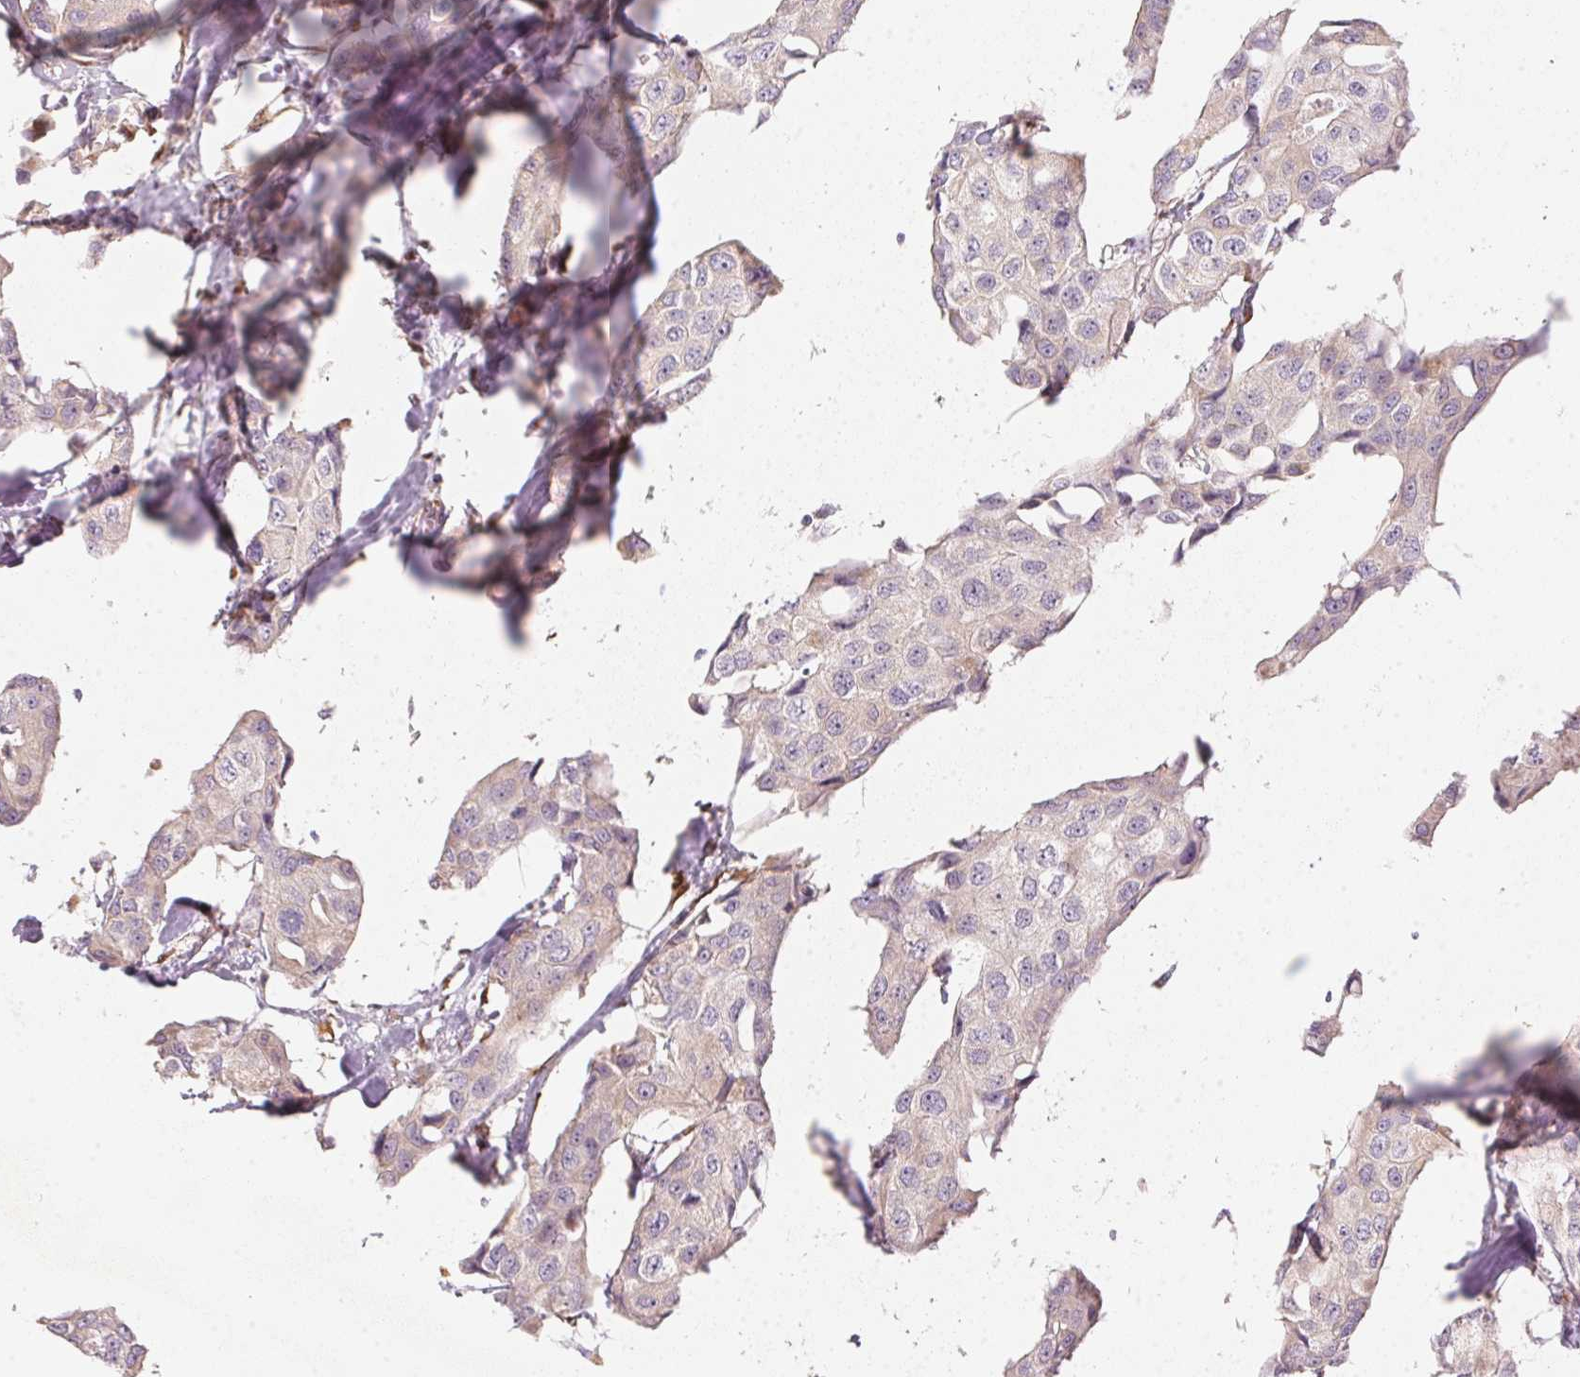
{"staining": {"intensity": "negative", "quantity": "none", "location": "none"}, "tissue": "breast cancer", "cell_type": "Tumor cells", "image_type": "cancer", "snomed": [{"axis": "morphology", "description": "Duct carcinoma"}, {"axis": "topography", "description": "Breast"}], "caption": "There is no significant positivity in tumor cells of infiltrating ductal carcinoma (breast).", "gene": "BLOC1S2", "patient": {"sex": "female", "age": 80}}